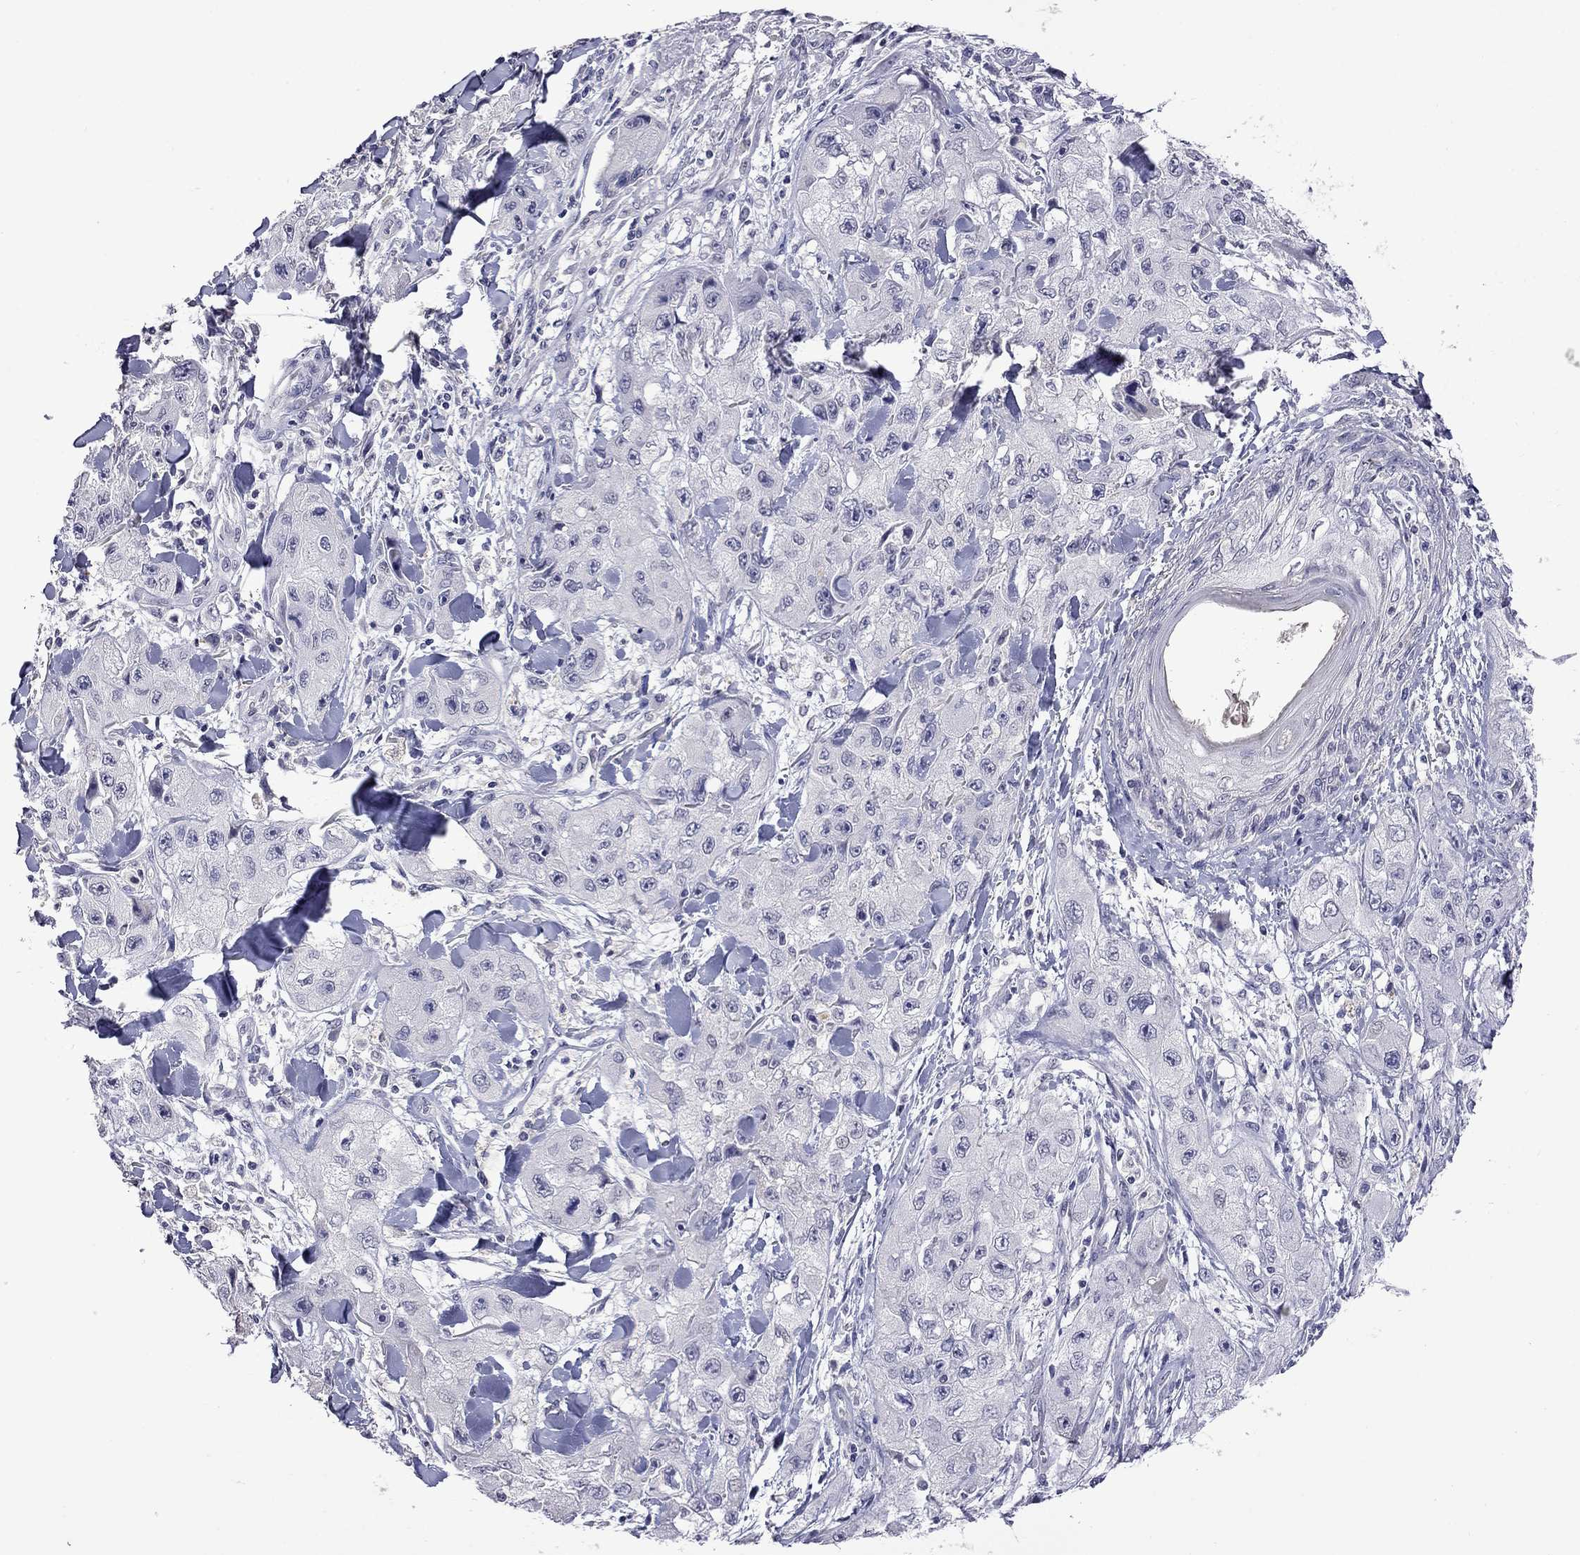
{"staining": {"intensity": "negative", "quantity": "none", "location": "none"}, "tissue": "skin cancer", "cell_type": "Tumor cells", "image_type": "cancer", "snomed": [{"axis": "morphology", "description": "Squamous cell carcinoma, NOS"}, {"axis": "topography", "description": "Skin"}, {"axis": "topography", "description": "Subcutis"}], "caption": "Immunohistochemical staining of human skin cancer demonstrates no significant positivity in tumor cells. (Immunohistochemistry (ihc), brightfield microscopy, high magnification).", "gene": "STAR", "patient": {"sex": "male", "age": 73}}